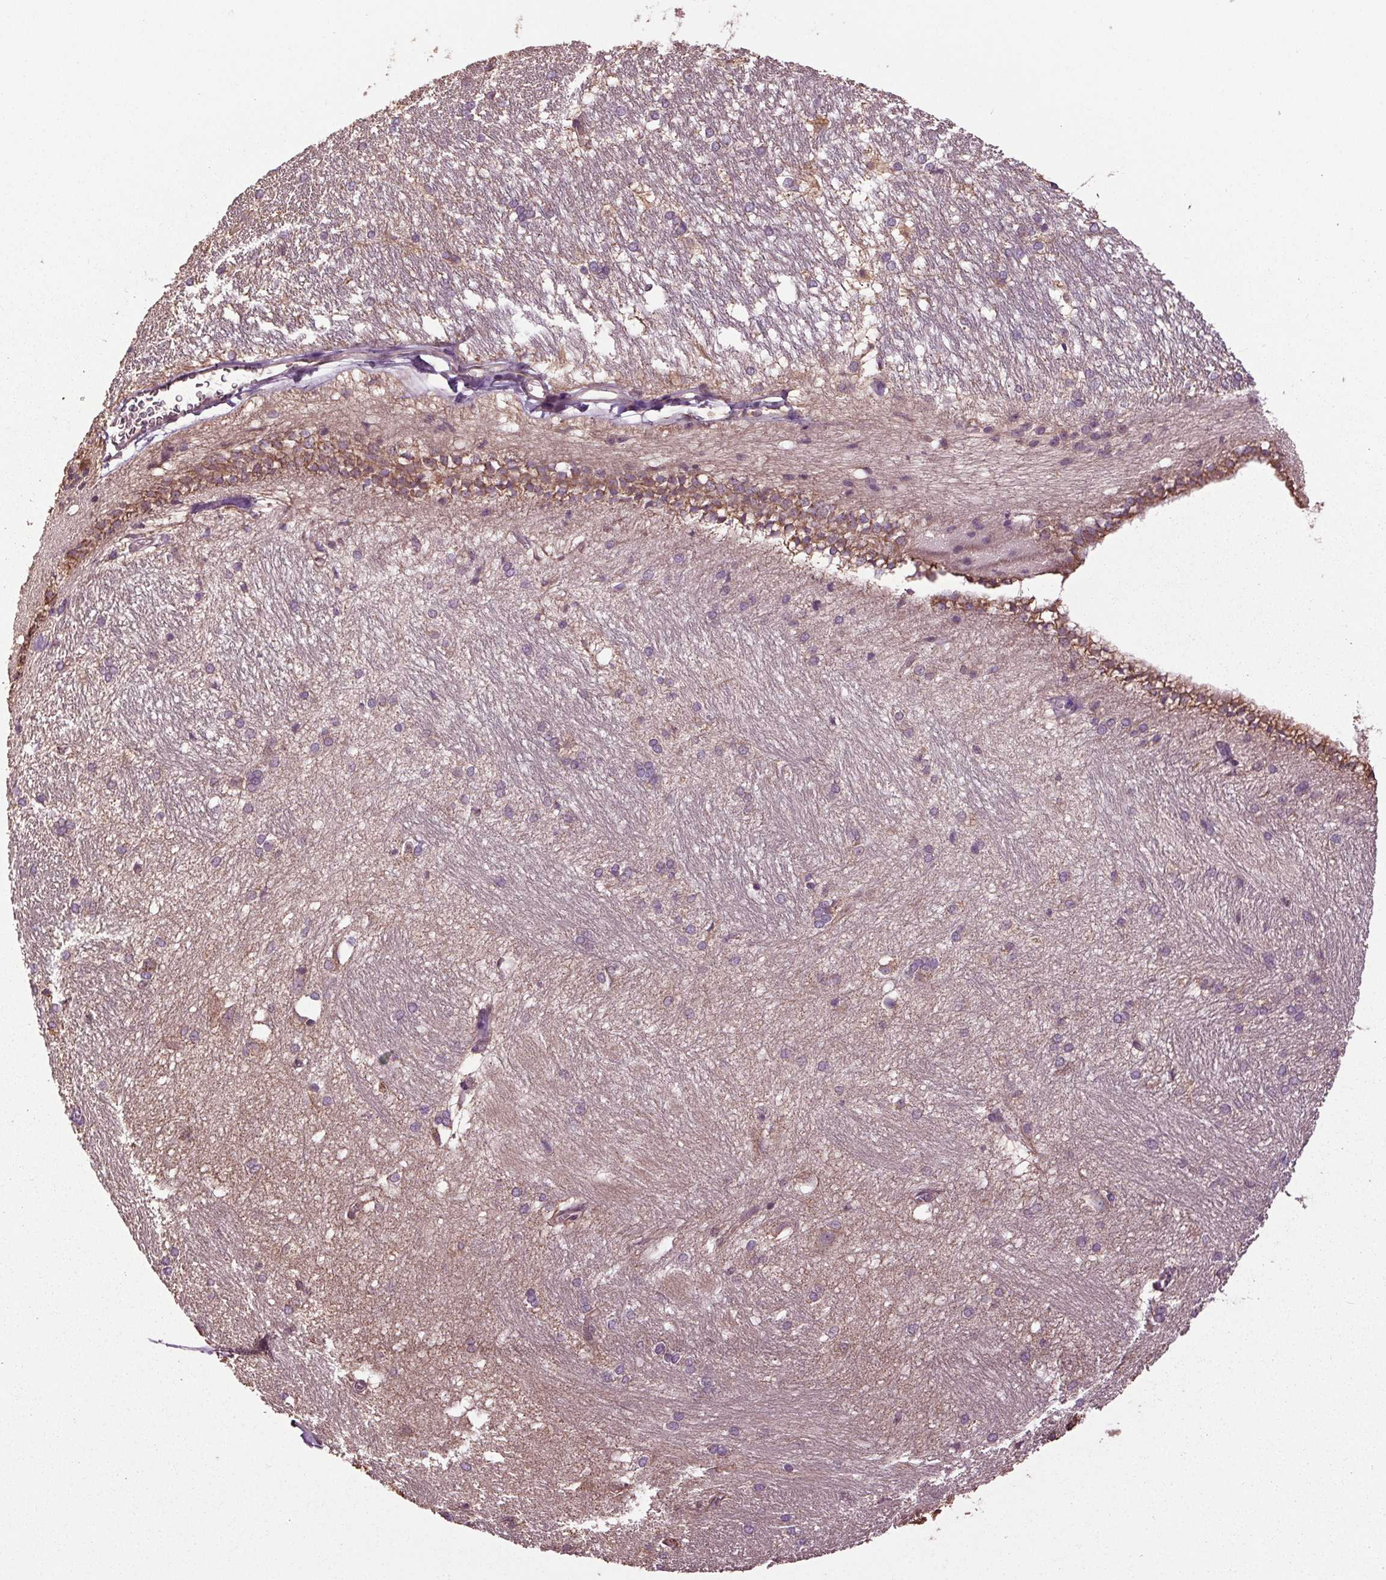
{"staining": {"intensity": "weak", "quantity": "<25%", "location": "cytoplasmic/membranous"}, "tissue": "hippocampus", "cell_type": "Glial cells", "image_type": "normal", "snomed": [{"axis": "morphology", "description": "Normal tissue, NOS"}, {"axis": "topography", "description": "Cerebral cortex"}, {"axis": "topography", "description": "Hippocampus"}], "caption": "The photomicrograph exhibits no significant positivity in glial cells of hippocampus.", "gene": "RNPEP", "patient": {"sex": "female", "age": 19}}